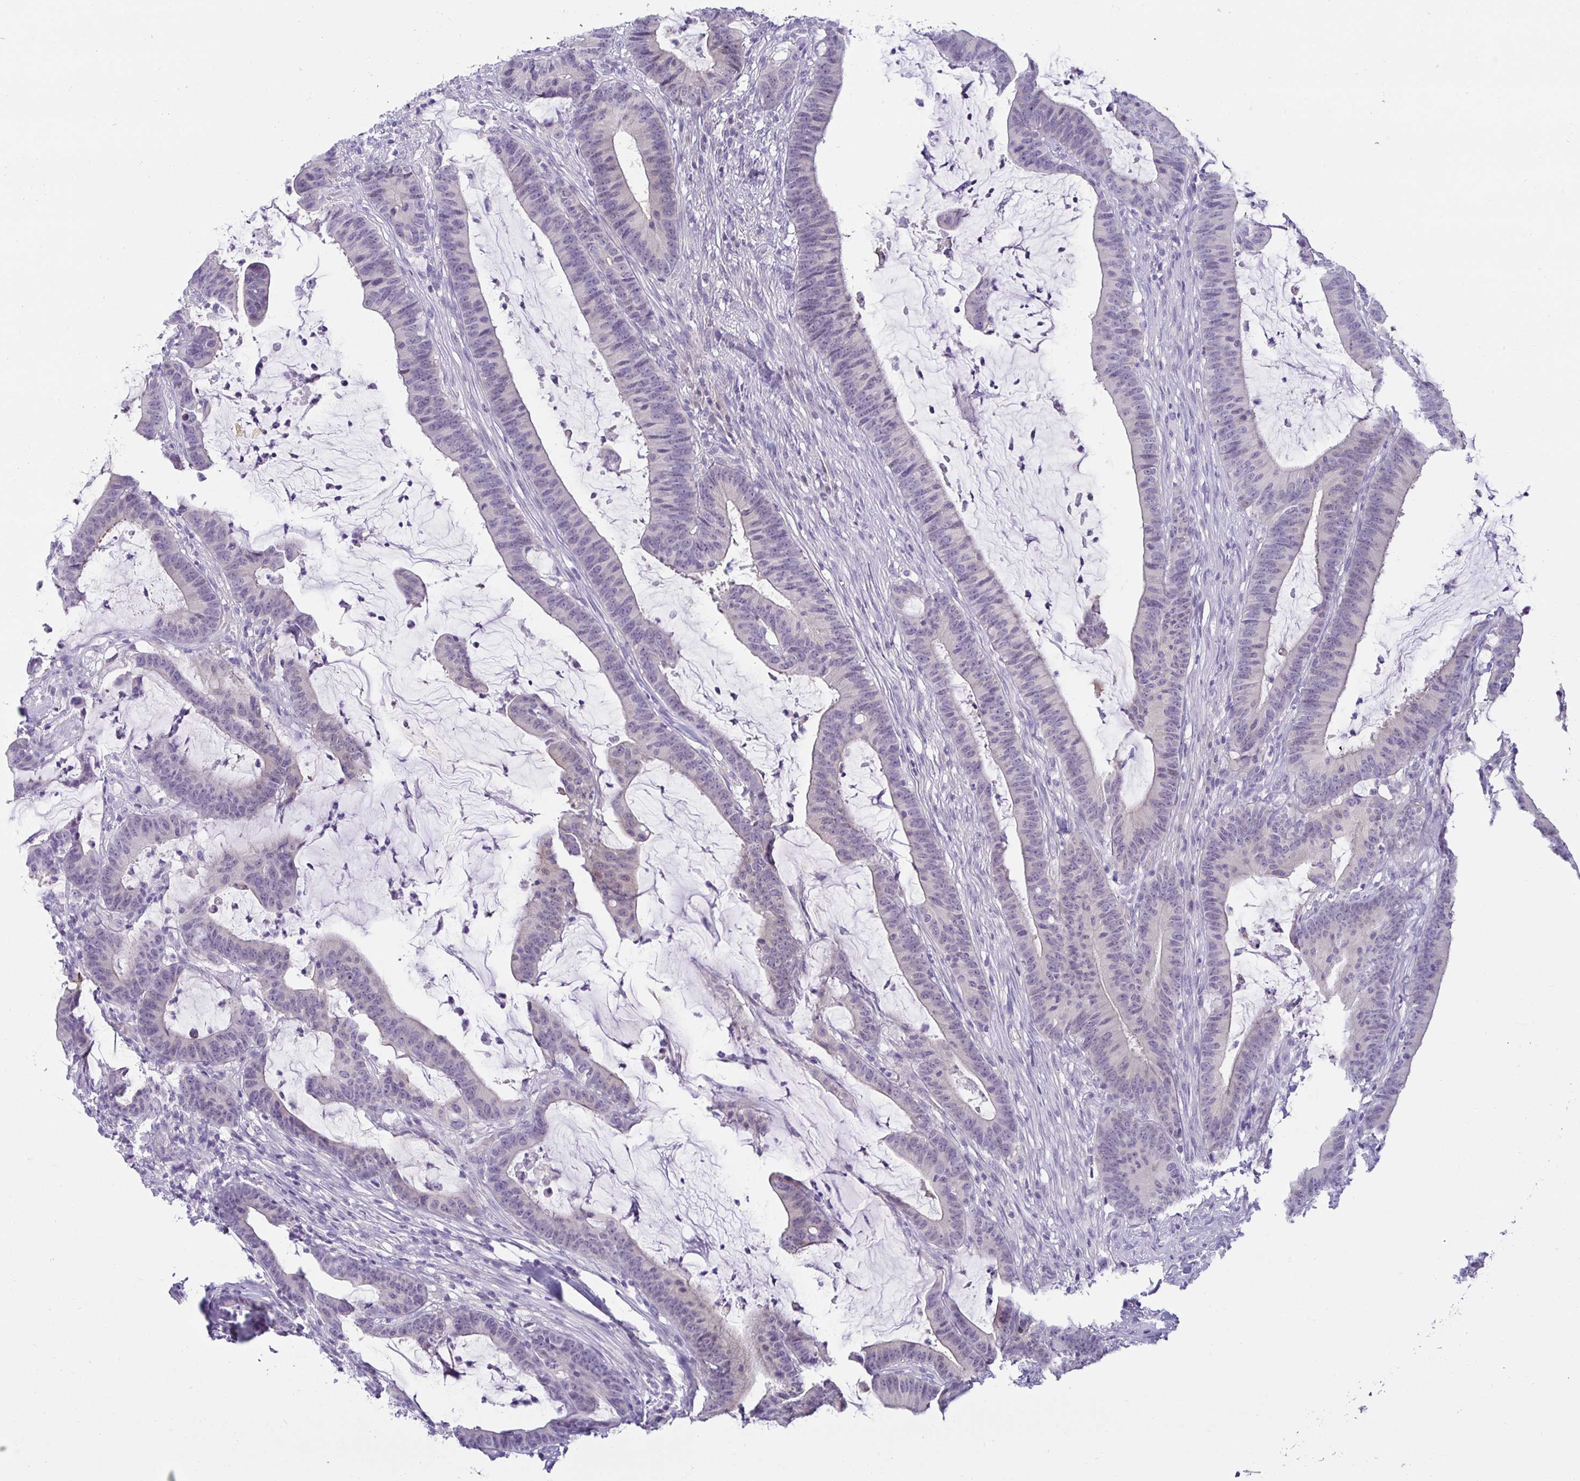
{"staining": {"intensity": "negative", "quantity": "none", "location": "none"}, "tissue": "colorectal cancer", "cell_type": "Tumor cells", "image_type": "cancer", "snomed": [{"axis": "morphology", "description": "Adenocarcinoma, NOS"}, {"axis": "topography", "description": "Colon"}], "caption": "DAB (3,3'-diaminobenzidine) immunohistochemical staining of adenocarcinoma (colorectal) reveals no significant staining in tumor cells.", "gene": "MON2", "patient": {"sex": "female", "age": 78}}